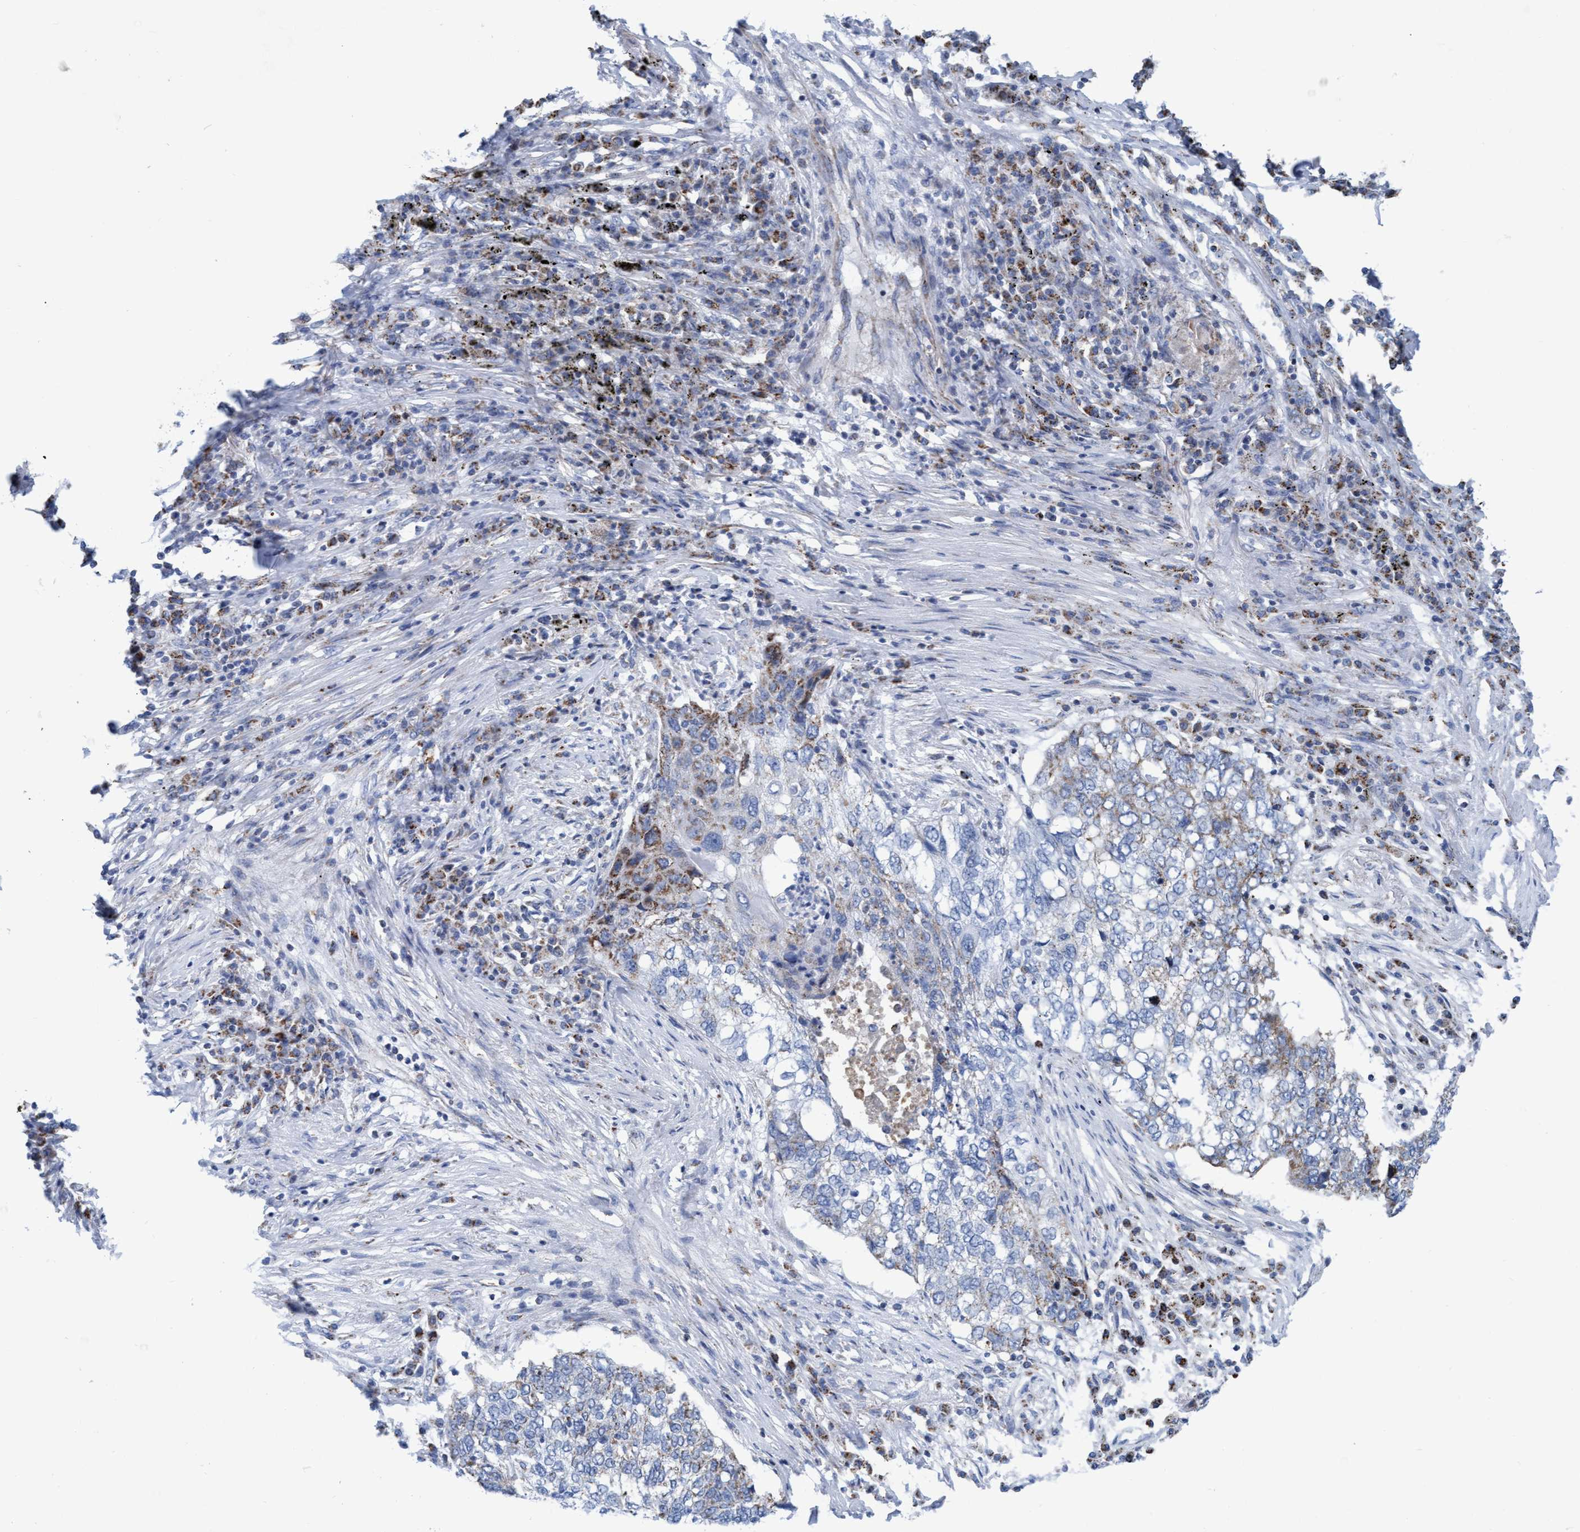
{"staining": {"intensity": "moderate", "quantity": "<25%", "location": "cytoplasmic/membranous"}, "tissue": "lung cancer", "cell_type": "Tumor cells", "image_type": "cancer", "snomed": [{"axis": "morphology", "description": "Squamous cell carcinoma, NOS"}, {"axis": "topography", "description": "Lung"}], "caption": "There is low levels of moderate cytoplasmic/membranous positivity in tumor cells of squamous cell carcinoma (lung), as demonstrated by immunohistochemical staining (brown color).", "gene": "GGA3", "patient": {"sex": "female", "age": 63}}